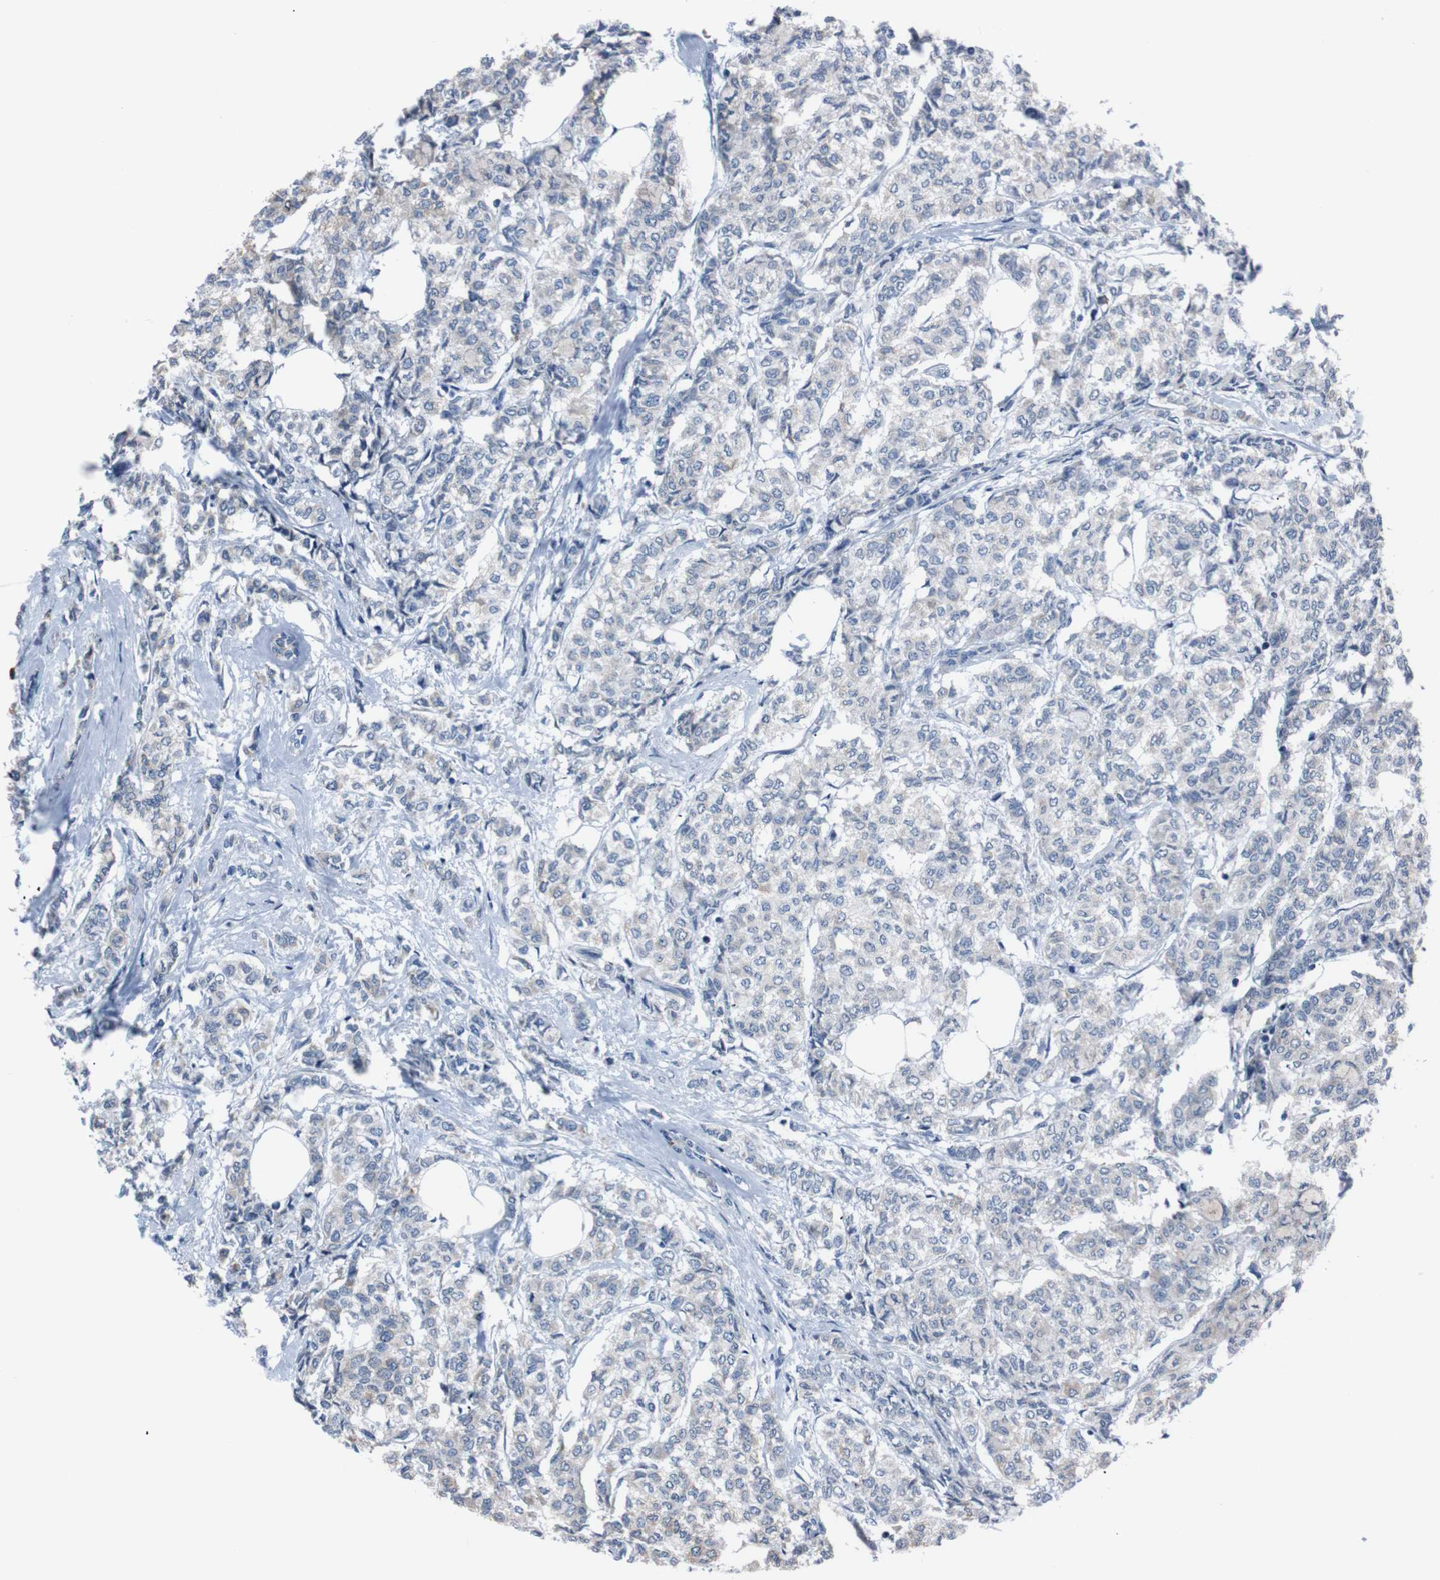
{"staining": {"intensity": "weak", "quantity": "<25%", "location": "cytoplasmic/membranous"}, "tissue": "breast cancer", "cell_type": "Tumor cells", "image_type": "cancer", "snomed": [{"axis": "morphology", "description": "Lobular carcinoma"}, {"axis": "topography", "description": "Breast"}], "caption": "Immunohistochemistry (IHC) of breast cancer (lobular carcinoma) reveals no staining in tumor cells.", "gene": "SIGMAR1", "patient": {"sex": "female", "age": 60}}